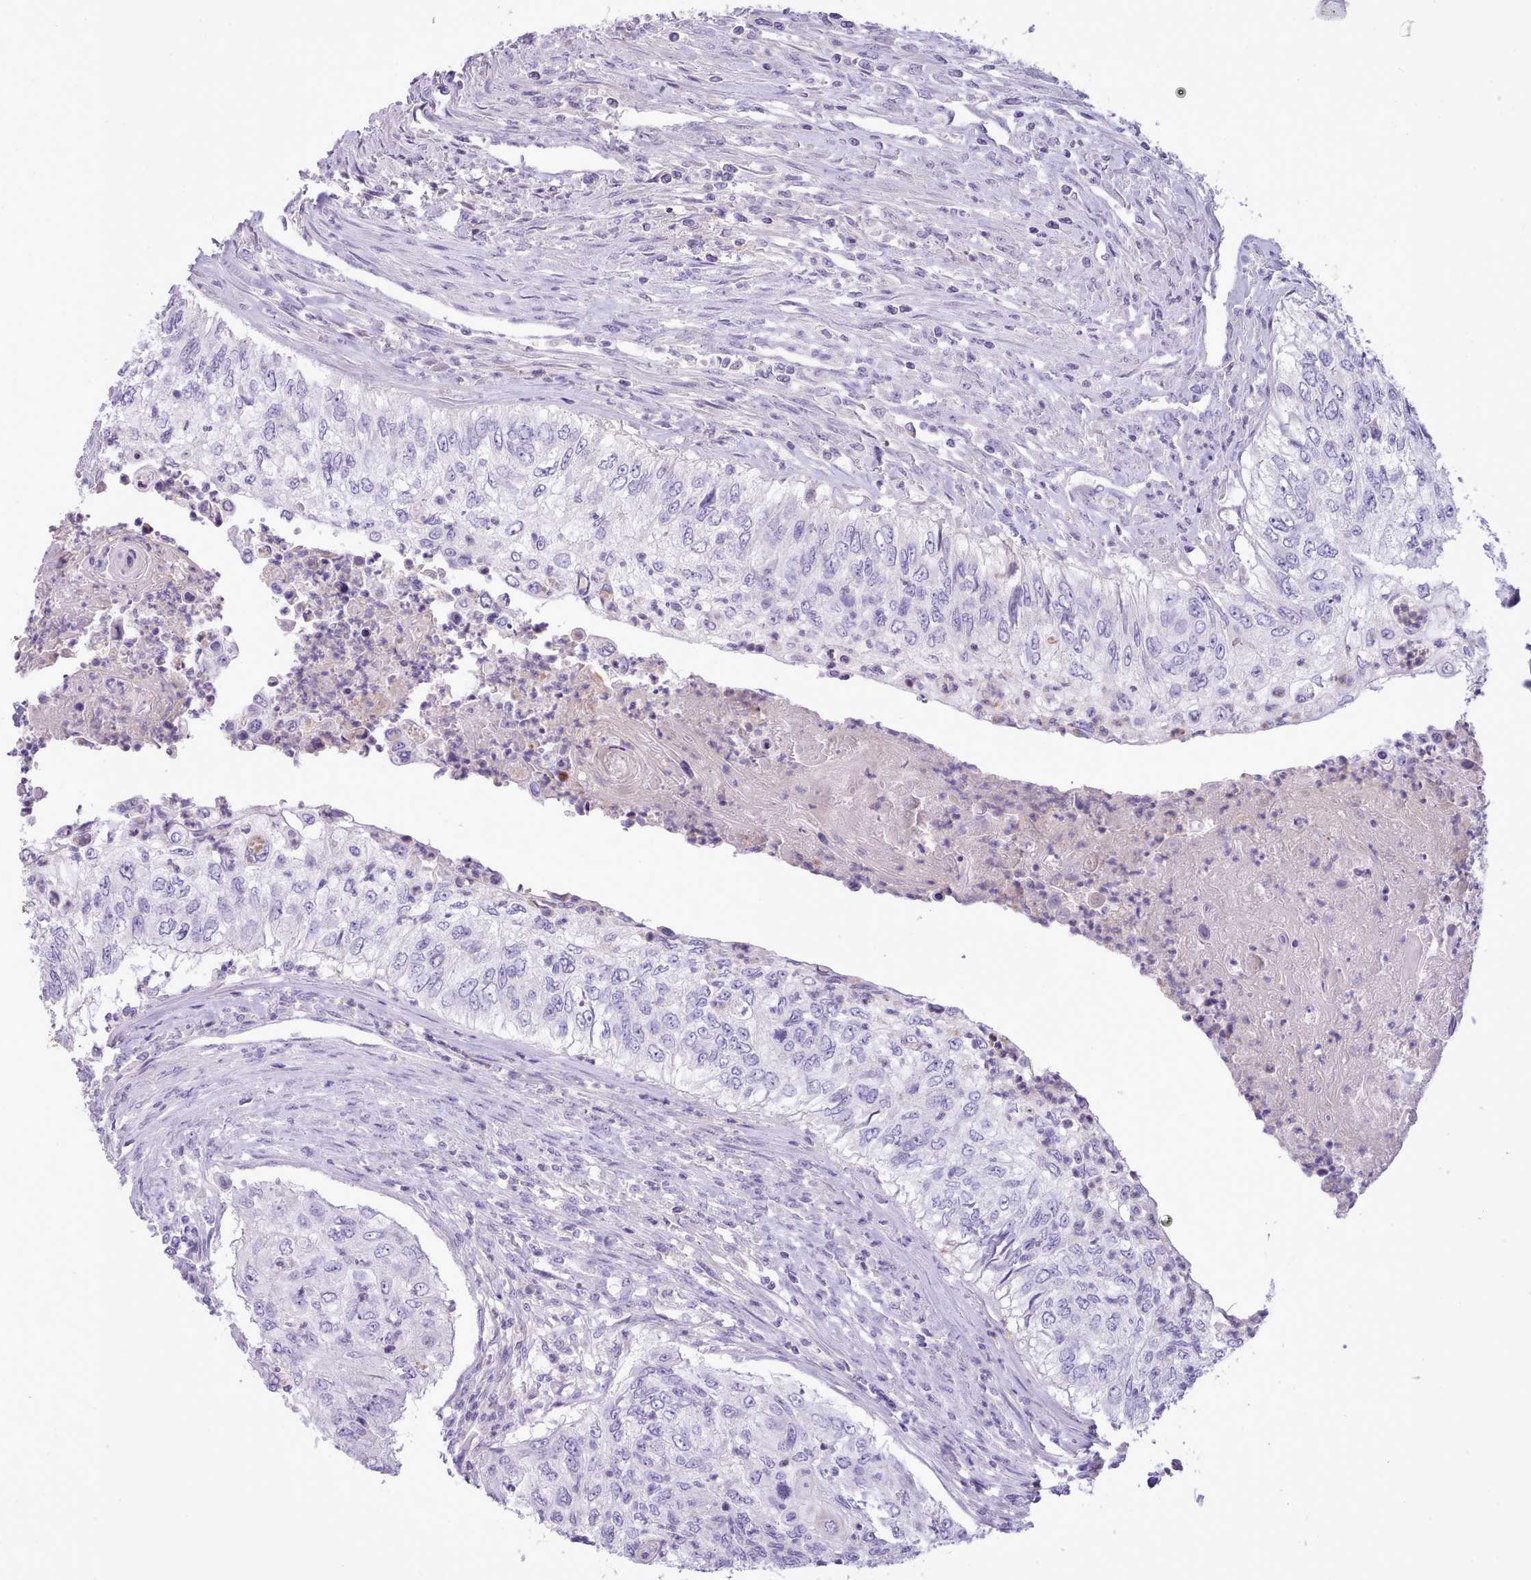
{"staining": {"intensity": "negative", "quantity": "none", "location": "none"}, "tissue": "urothelial cancer", "cell_type": "Tumor cells", "image_type": "cancer", "snomed": [{"axis": "morphology", "description": "Urothelial carcinoma, High grade"}, {"axis": "topography", "description": "Urinary bladder"}], "caption": "There is no significant expression in tumor cells of urothelial carcinoma (high-grade).", "gene": "CYP2A13", "patient": {"sex": "female", "age": 60}}